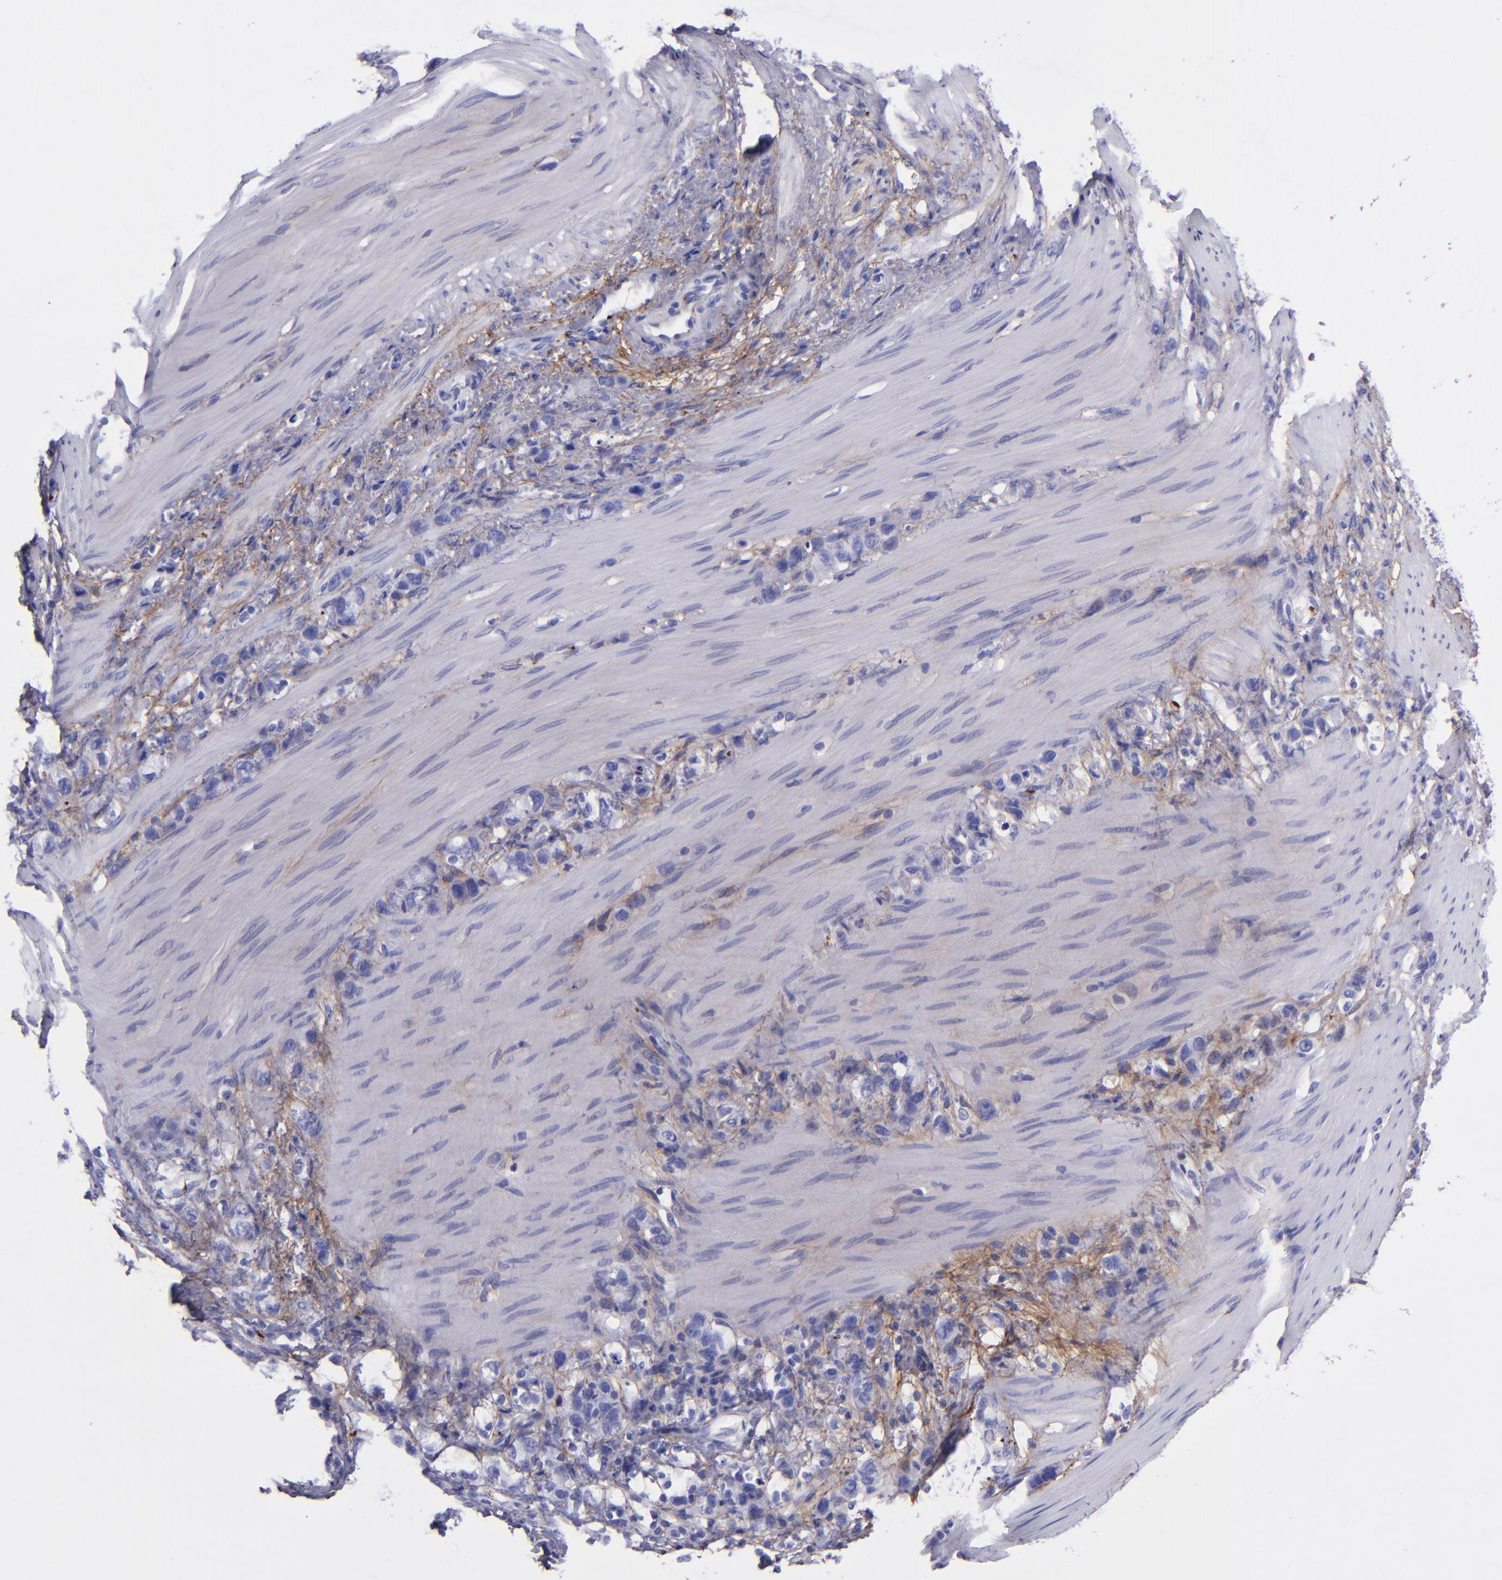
{"staining": {"intensity": "negative", "quantity": "none", "location": "none"}, "tissue": "stomach cancer", "cell_type": "Tumor cells", "image_type": "cancer", "snomed": [{"axis": "morphology", "description": "Normal tissue, NOS"}, {"axis": "morphology", "description": "Adenocarcinoma, NOS"}, {"axis": "morphology", "description": "Adenocarcinoma, High grade"}, {"axis": "topography", "description": "Stomach, upper"}, {"axis": "topography", "description": "Stomach"}], "caption": "Tumor cells are negative for protein expression in human stomach adenocarcinoma (high-grade).", "gene": "EFCAB13", "patient": {"sex": "female", "age": 65}}